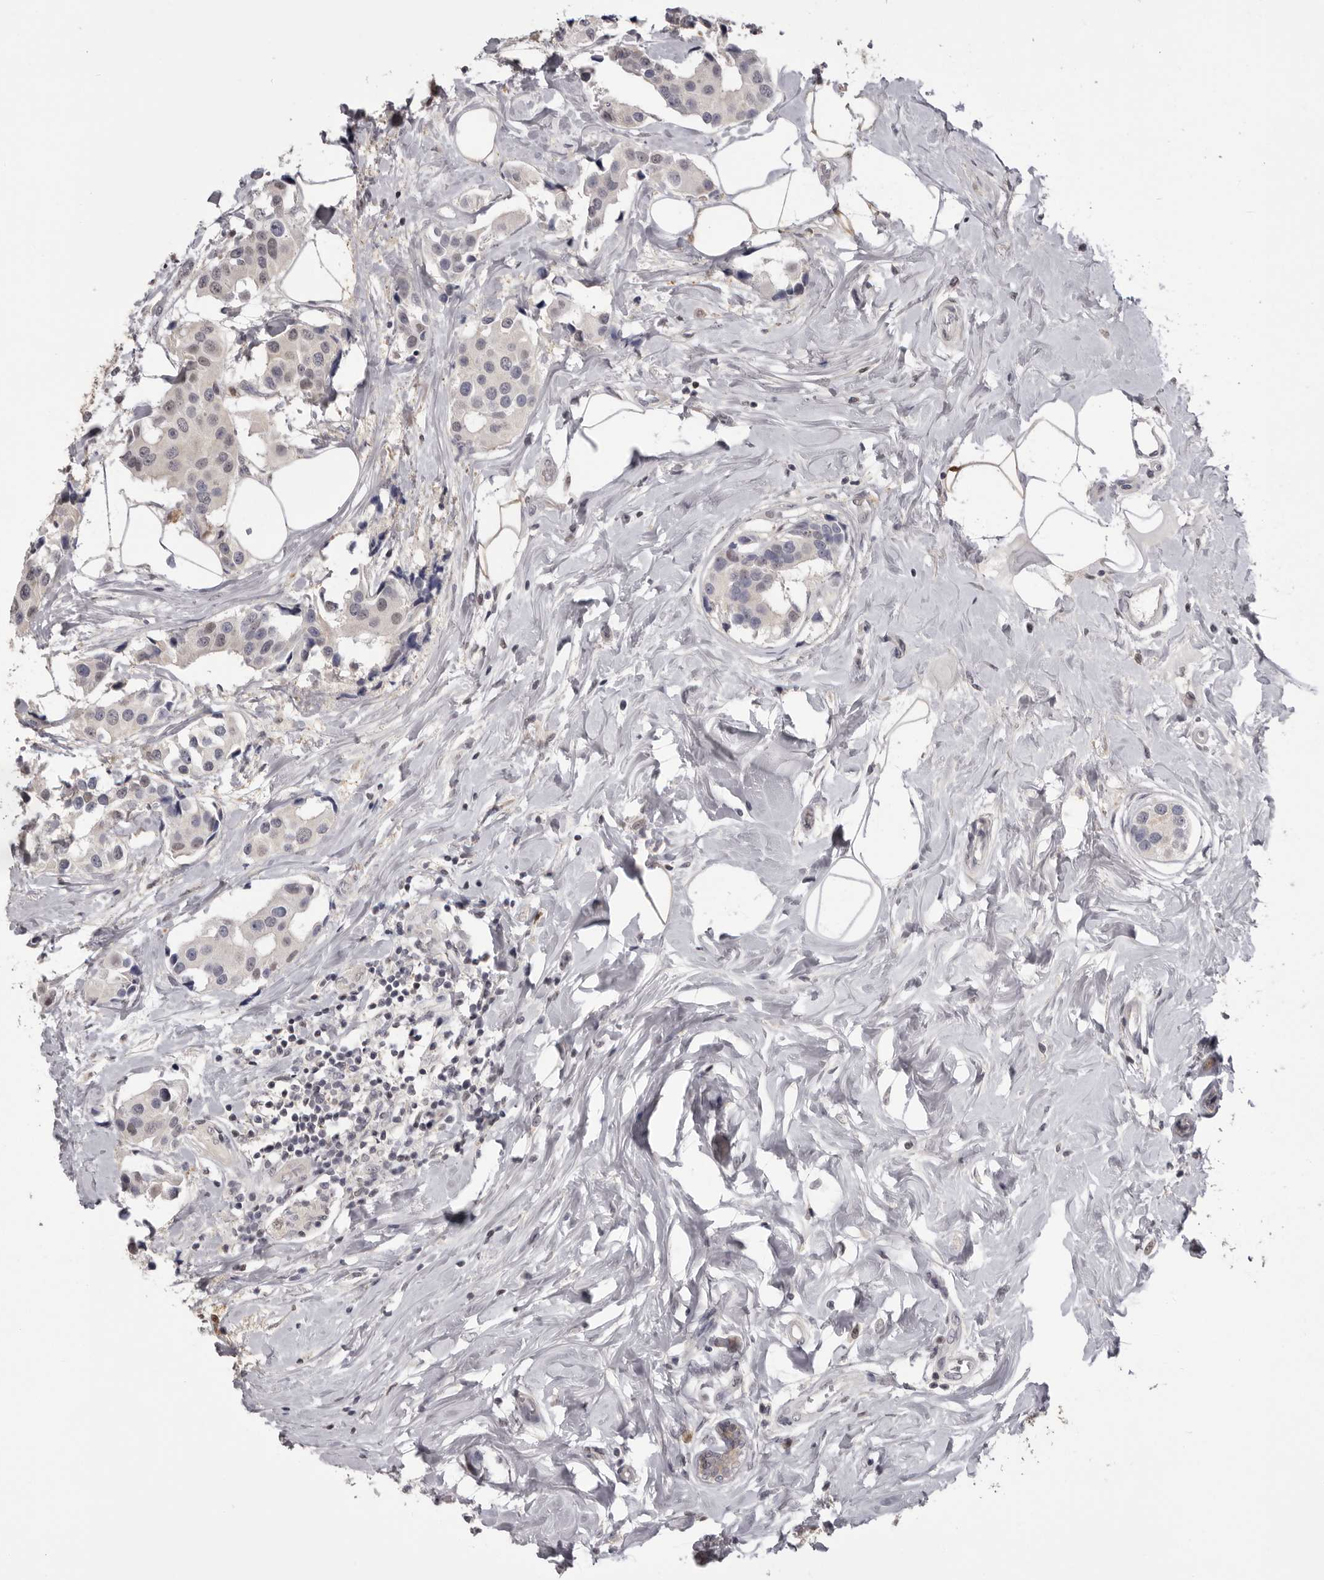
{"staining": {"intensity": "weak", "quantity": "<25%", "location": "nuclear"}, "tissue": "breast cancer", "cell_type": "Tumor cells", "image_type": "cancer", "snomed": [{"axis": "morphology", "description": "Normal tissue, NOS"}, {"axis": "morphology", "description": "Duct carcinoma"}, {"axis": "topography", "description": "Breast"}], "caption": "Breast cancer was stained to show a protein in brown. There is no significant positivity in tumor cells.", "gene": "MDH1", "patient": {"sex": "female", "age": 39}}